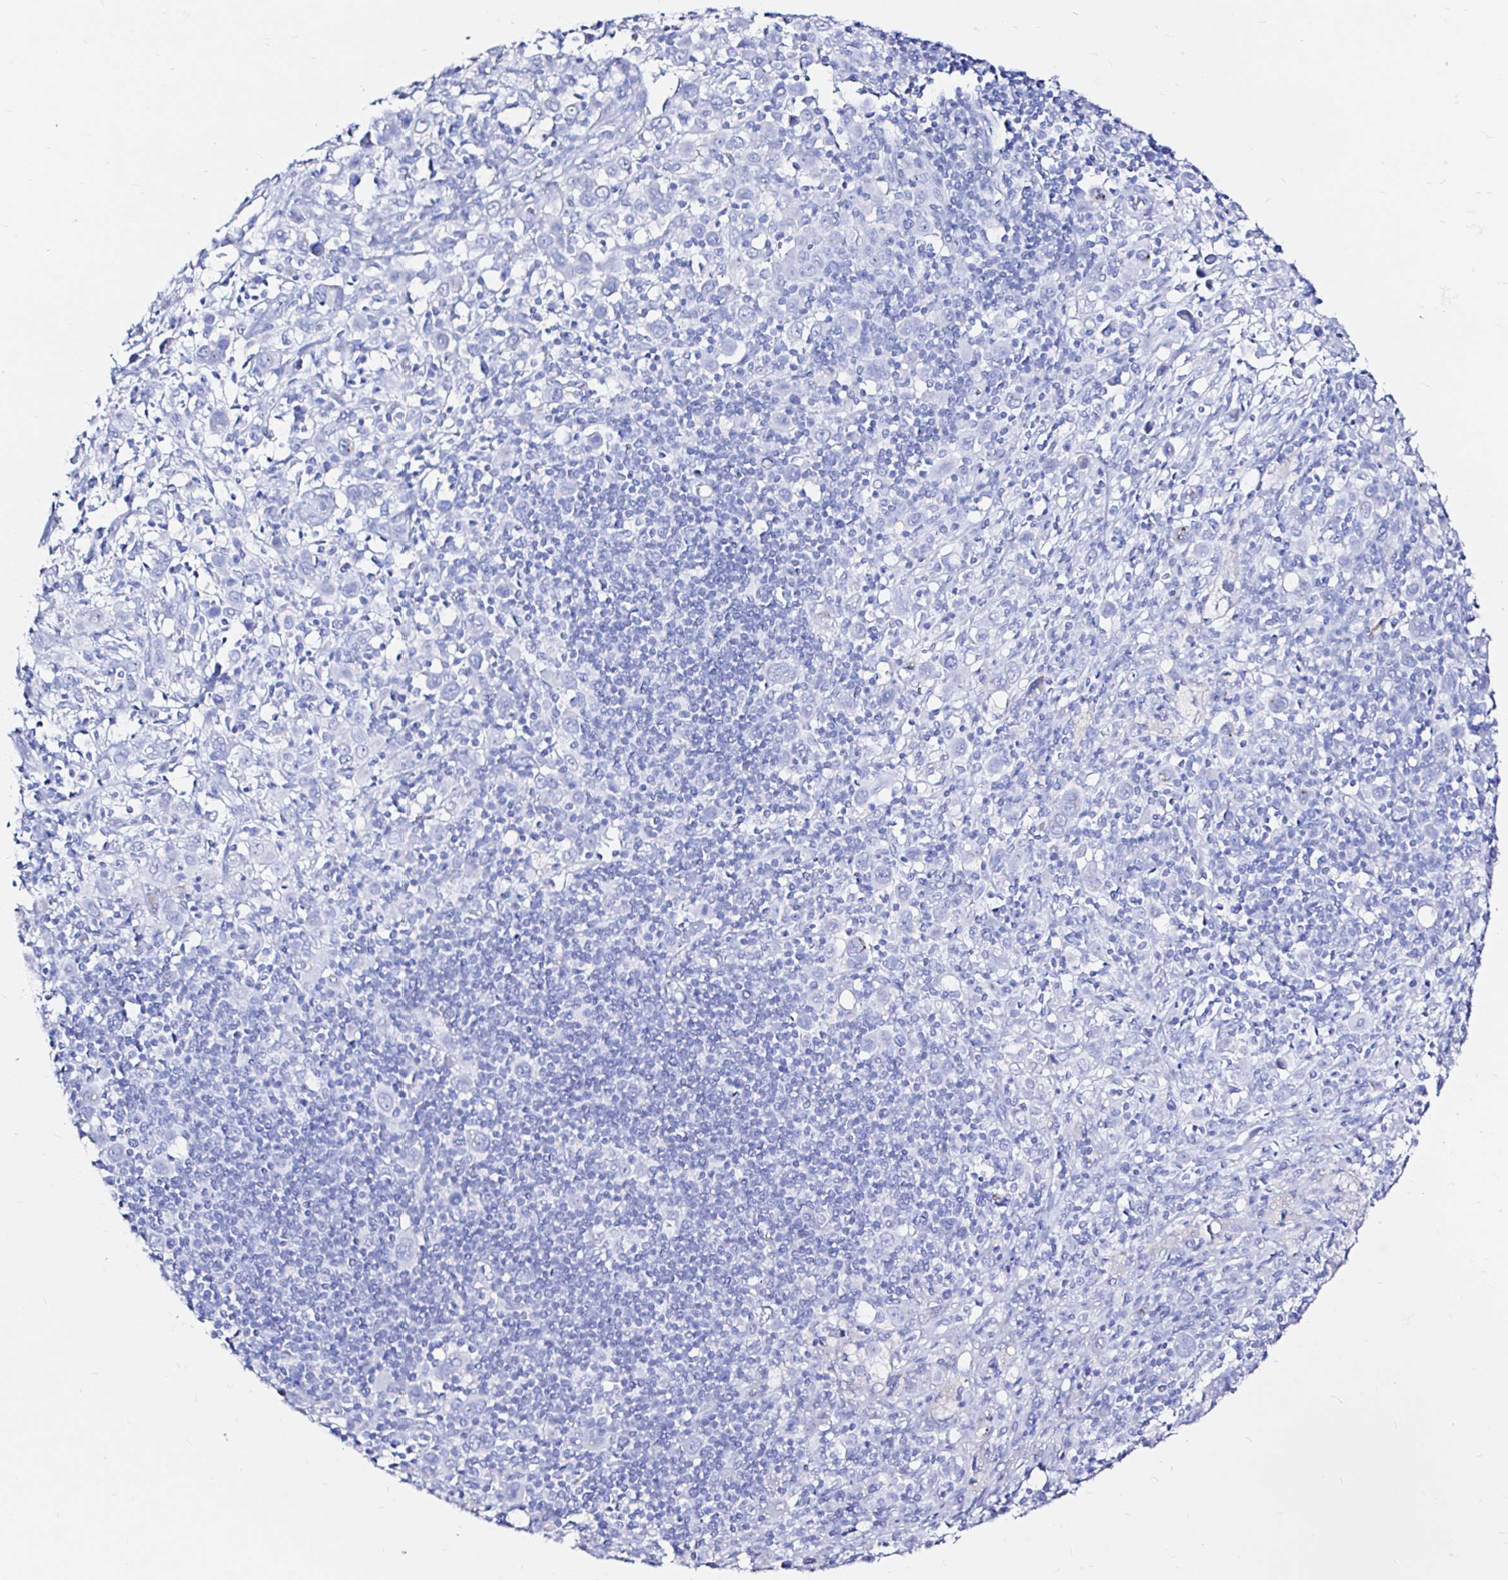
{"staining": {"intensity": "negative", "quantity": "none", "location": "none"}, "tissue": "stomach cancer", "cell_type": "Tumor cells", "image_type": "cancer", "snomed": [{"axis": "morphology", "description": "Adenocarcinoma, NOS"}, {"axis": "topography", "description": "Stomach, upper"}], "caption": "Stomach cancer (adenocarcinoma) stained for a protein using immunohistochemistry demonstrates no expression tumor cells.", "gene": "ZNF432", "patient": {"sex": "male", "age": 75}}